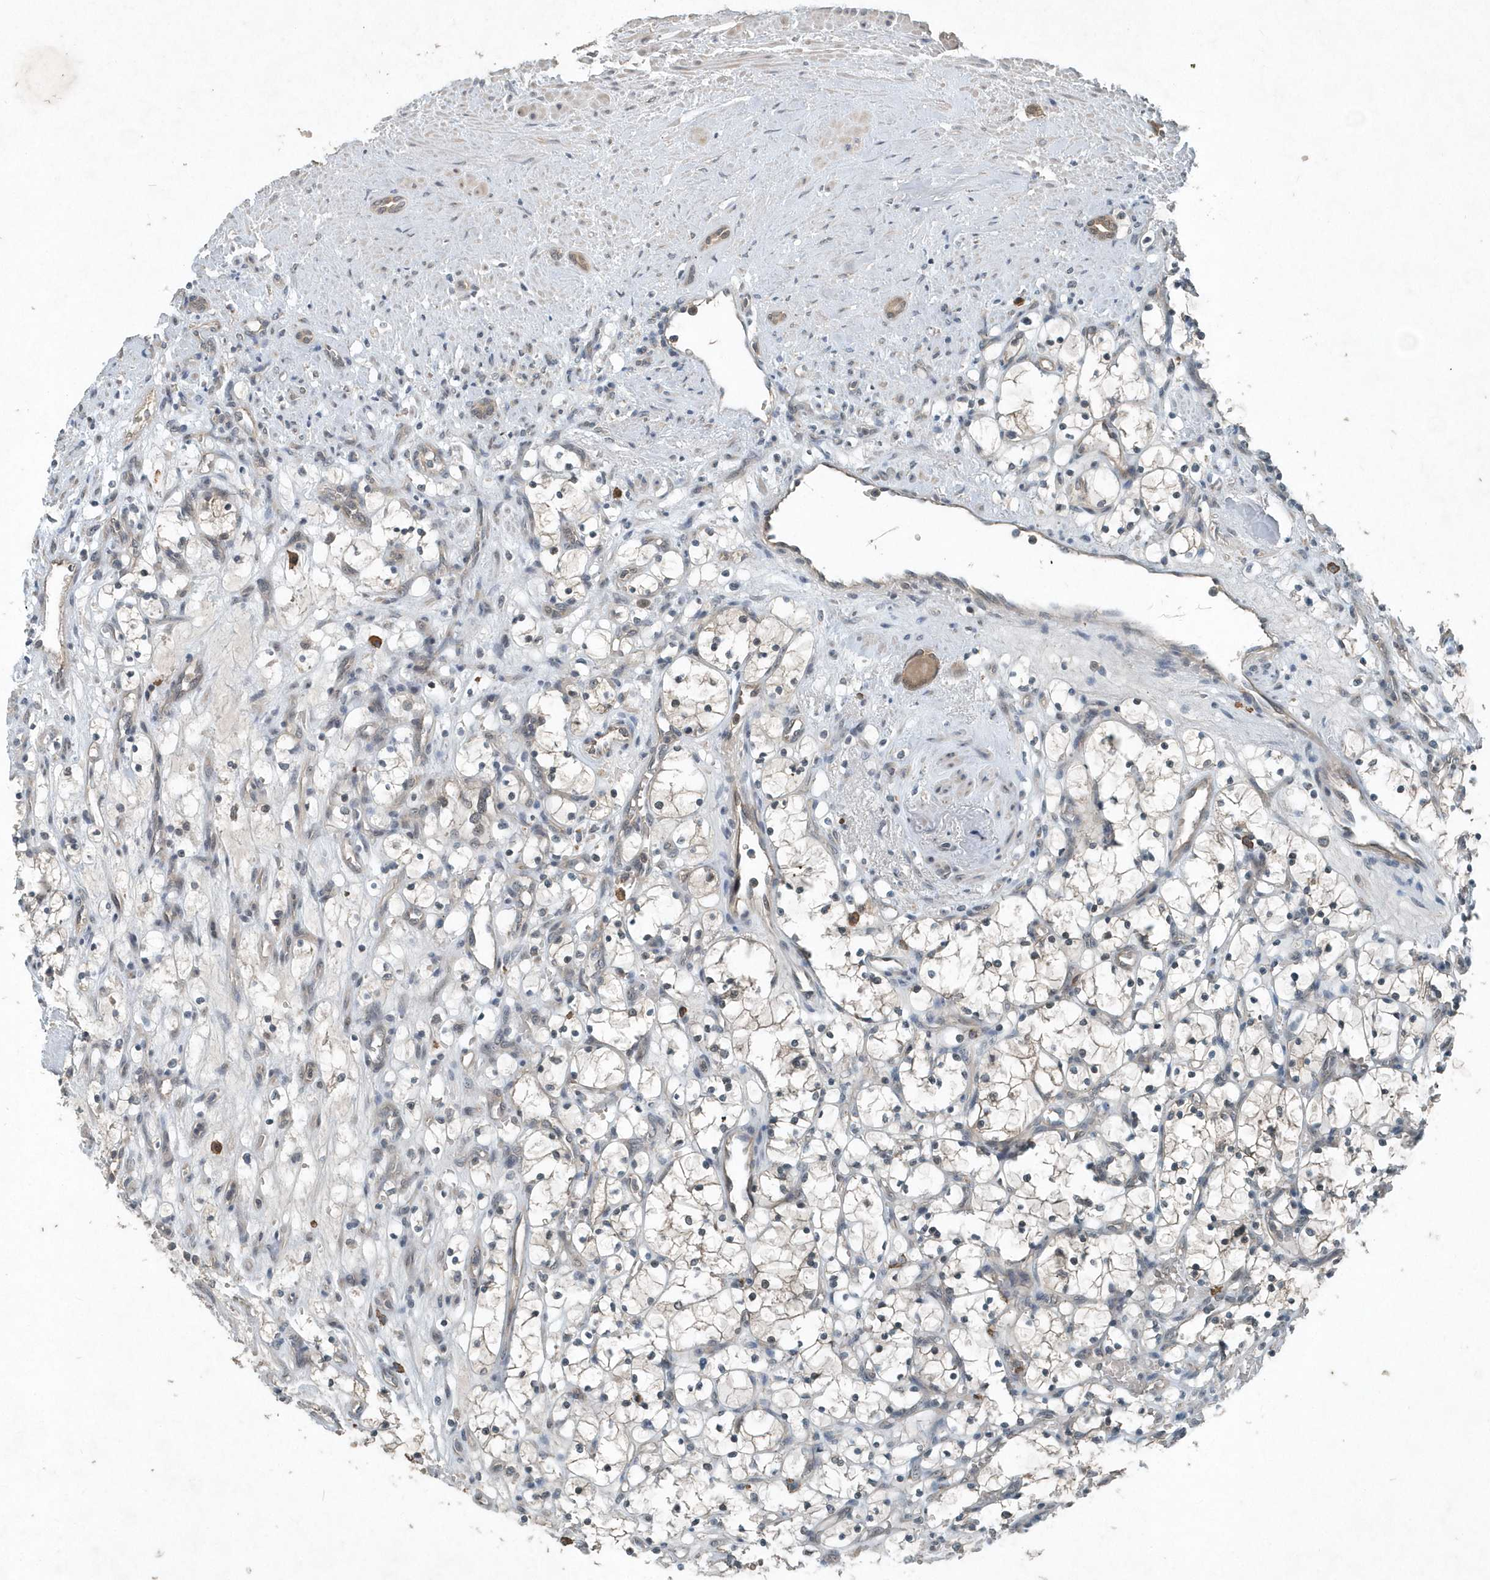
{"staining": {"intensity": "negative", "quantity": "none", "location": "none"}, "tissue": "renal cancer", "cell_type": "Tumor cells", "image_type": "cancer", "snomed": [{"axis": "morphology", "description": "Adenocarcinoma, NOS"}, {"axis": "topography", "description": "Kidney"}], "caption": "Tumor cells show no significant expression in renal cancer (adenocarcinoma). Nuclei are stained in blue.", "gene": "SCFD2", "patient": {"sex": "female", "age": 69}}